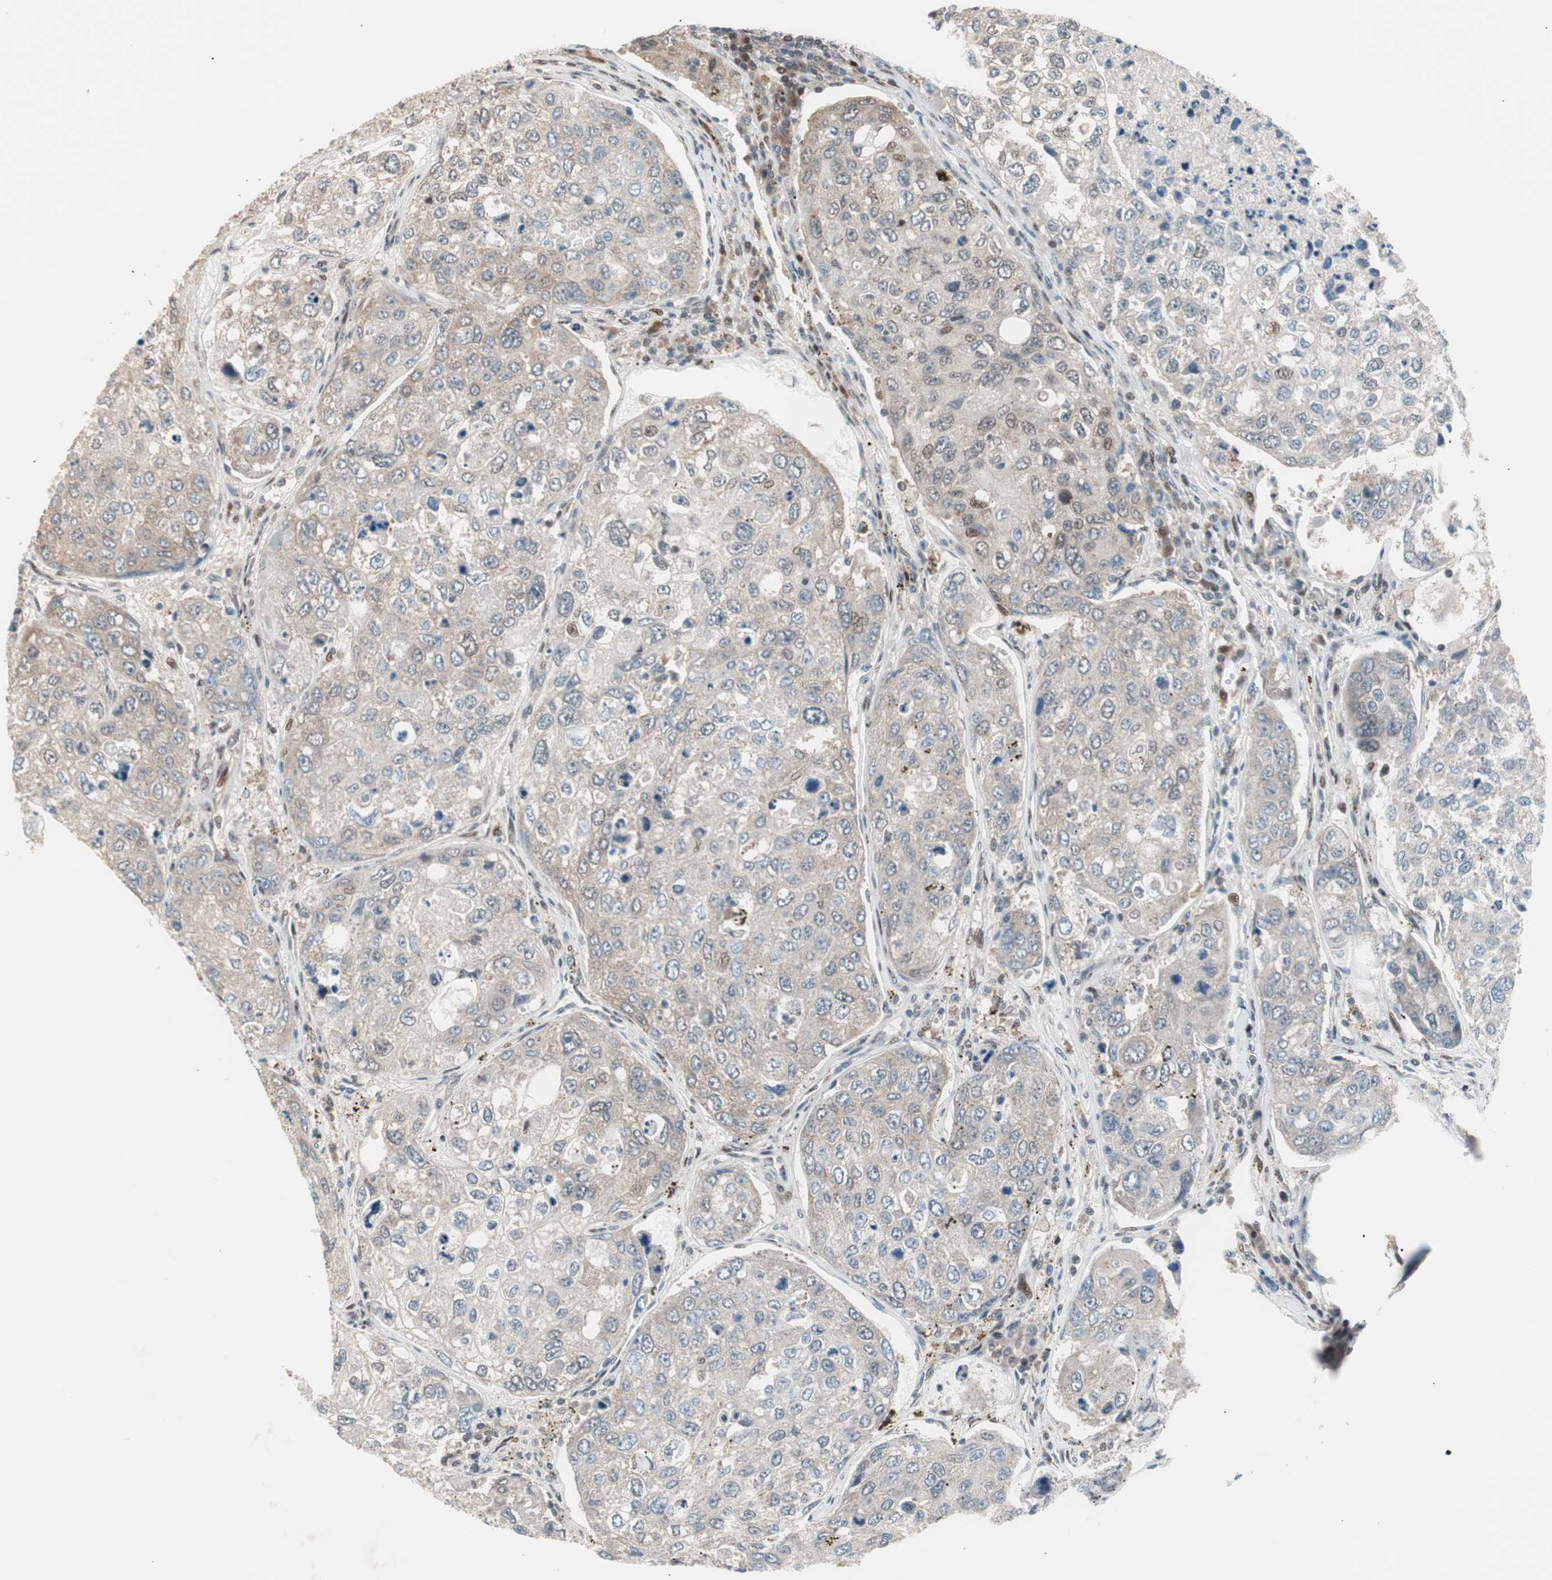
{"staining": {"intensity": "weak", "quantity": "25%-75%", "location": "cytoplasmic/membranous"}, "tissue": "urothelial cancer", "cell_type": "Tumor cells", "image_type": "cancer", "snomed": [{"axis": "morphology", "description": "Urothelial carcinoma, High grade"}, {"axis": "topography", "description": "Lymph node"}, {"axis": "topography", "description": "Urinary bladder"}], "caption": "A micrograph showing weak cytoplasmic/membranous expression in approximately 25%-75% of tumor cells in high-grade urothelial carcinoma, as visualized by brown immunohistochemical staining.", "gene": "POLH", "patient": {"sex": "male", "age": 51}}